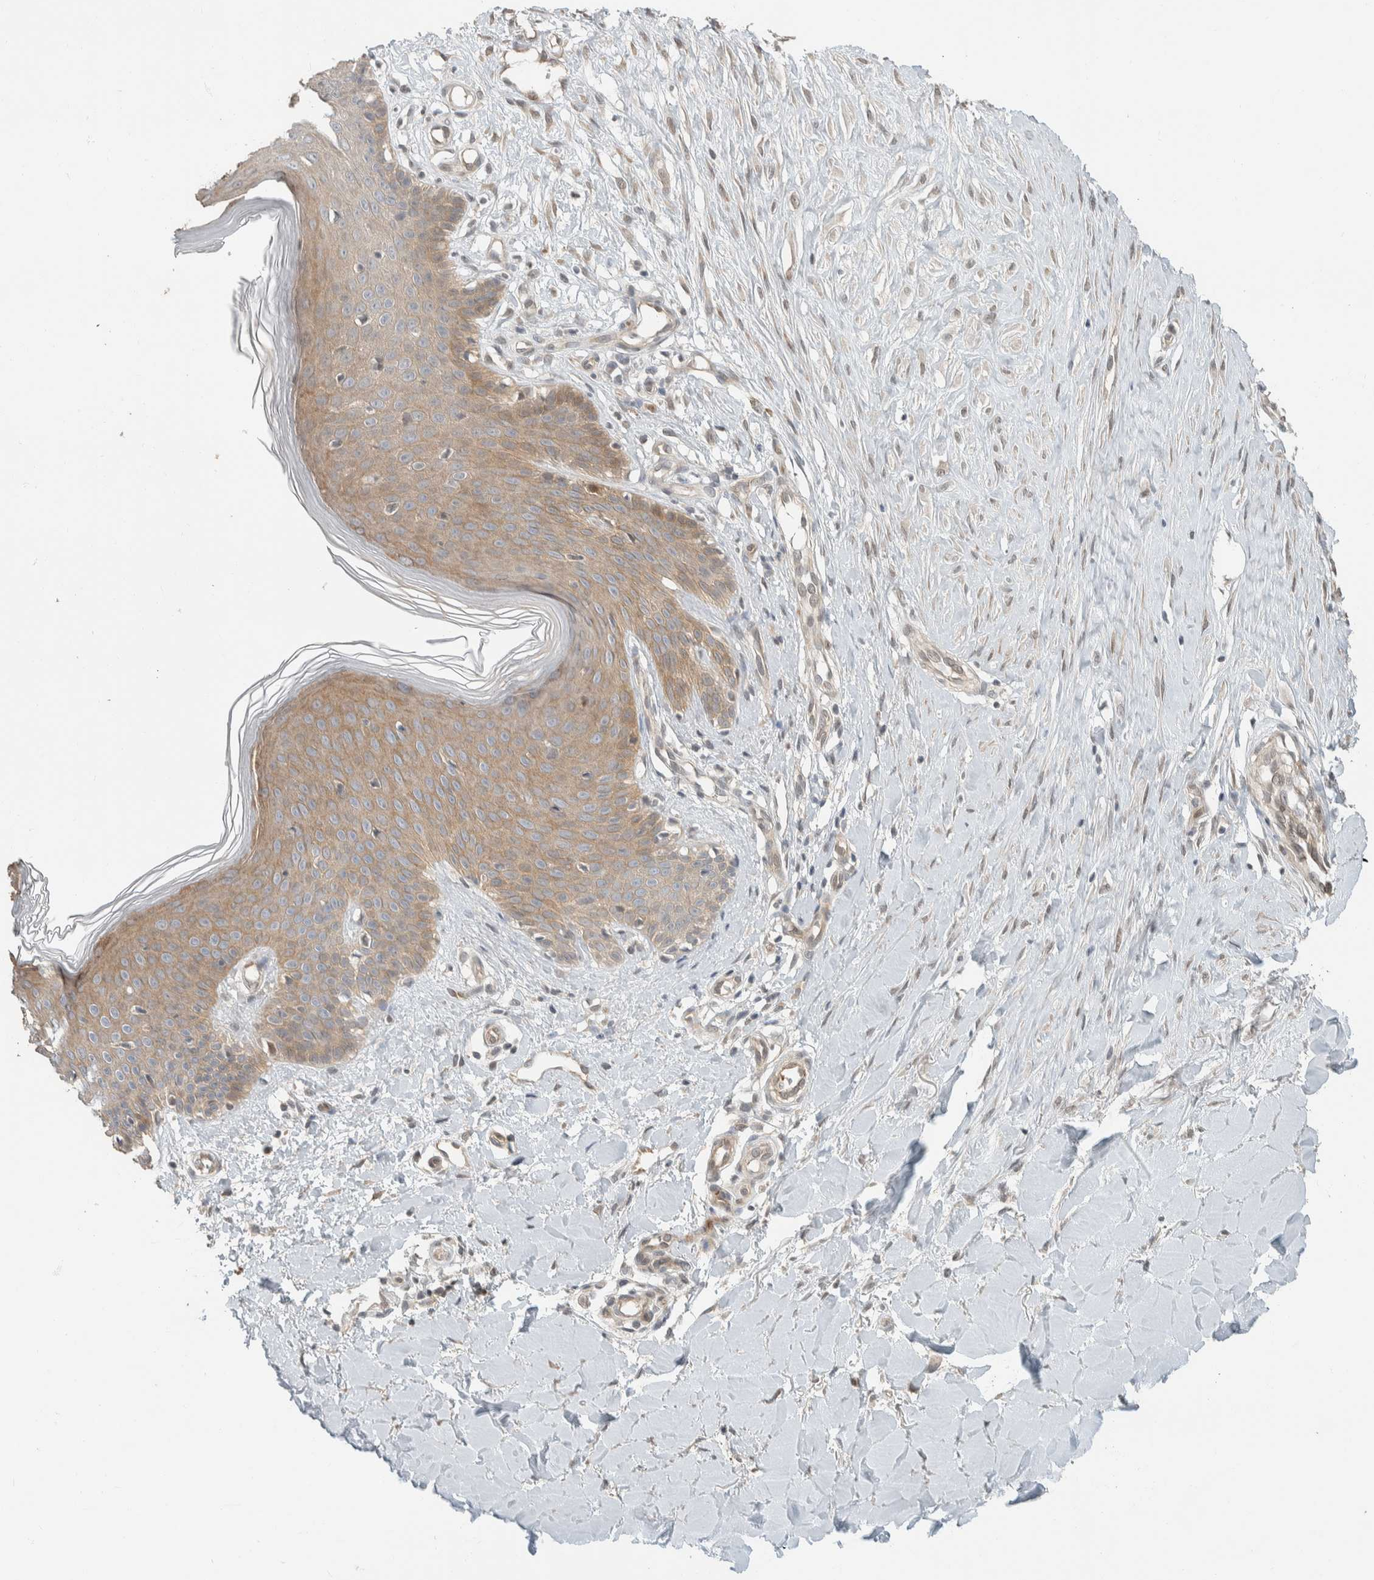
{"staining": {"intensity": "weak", "quantity": ">75%", "location": "cytoplasmic/membranous"}, "tissue": "skin", "cell_type": "Fibroblasts", "image_type": "normal", "snomed": [{"axis": "morphology", "description": "Normal tissue, NOS"}, {"axis": "topography", "description": "Skin"}], "caption": "Benign skin was stained to show a protein in brown. There is low levels of weak cytoplasmic/membranous staining in approximately >75% of fibroblasts. The protein is stained brown, and the nuclei are stained in blue (DAB (3,3'-diaminobenzidine) IHC with brightfield microscopy, high magnification).", "gene": "ZBTB2", "patient": {"sex": "male", "age": 41}}